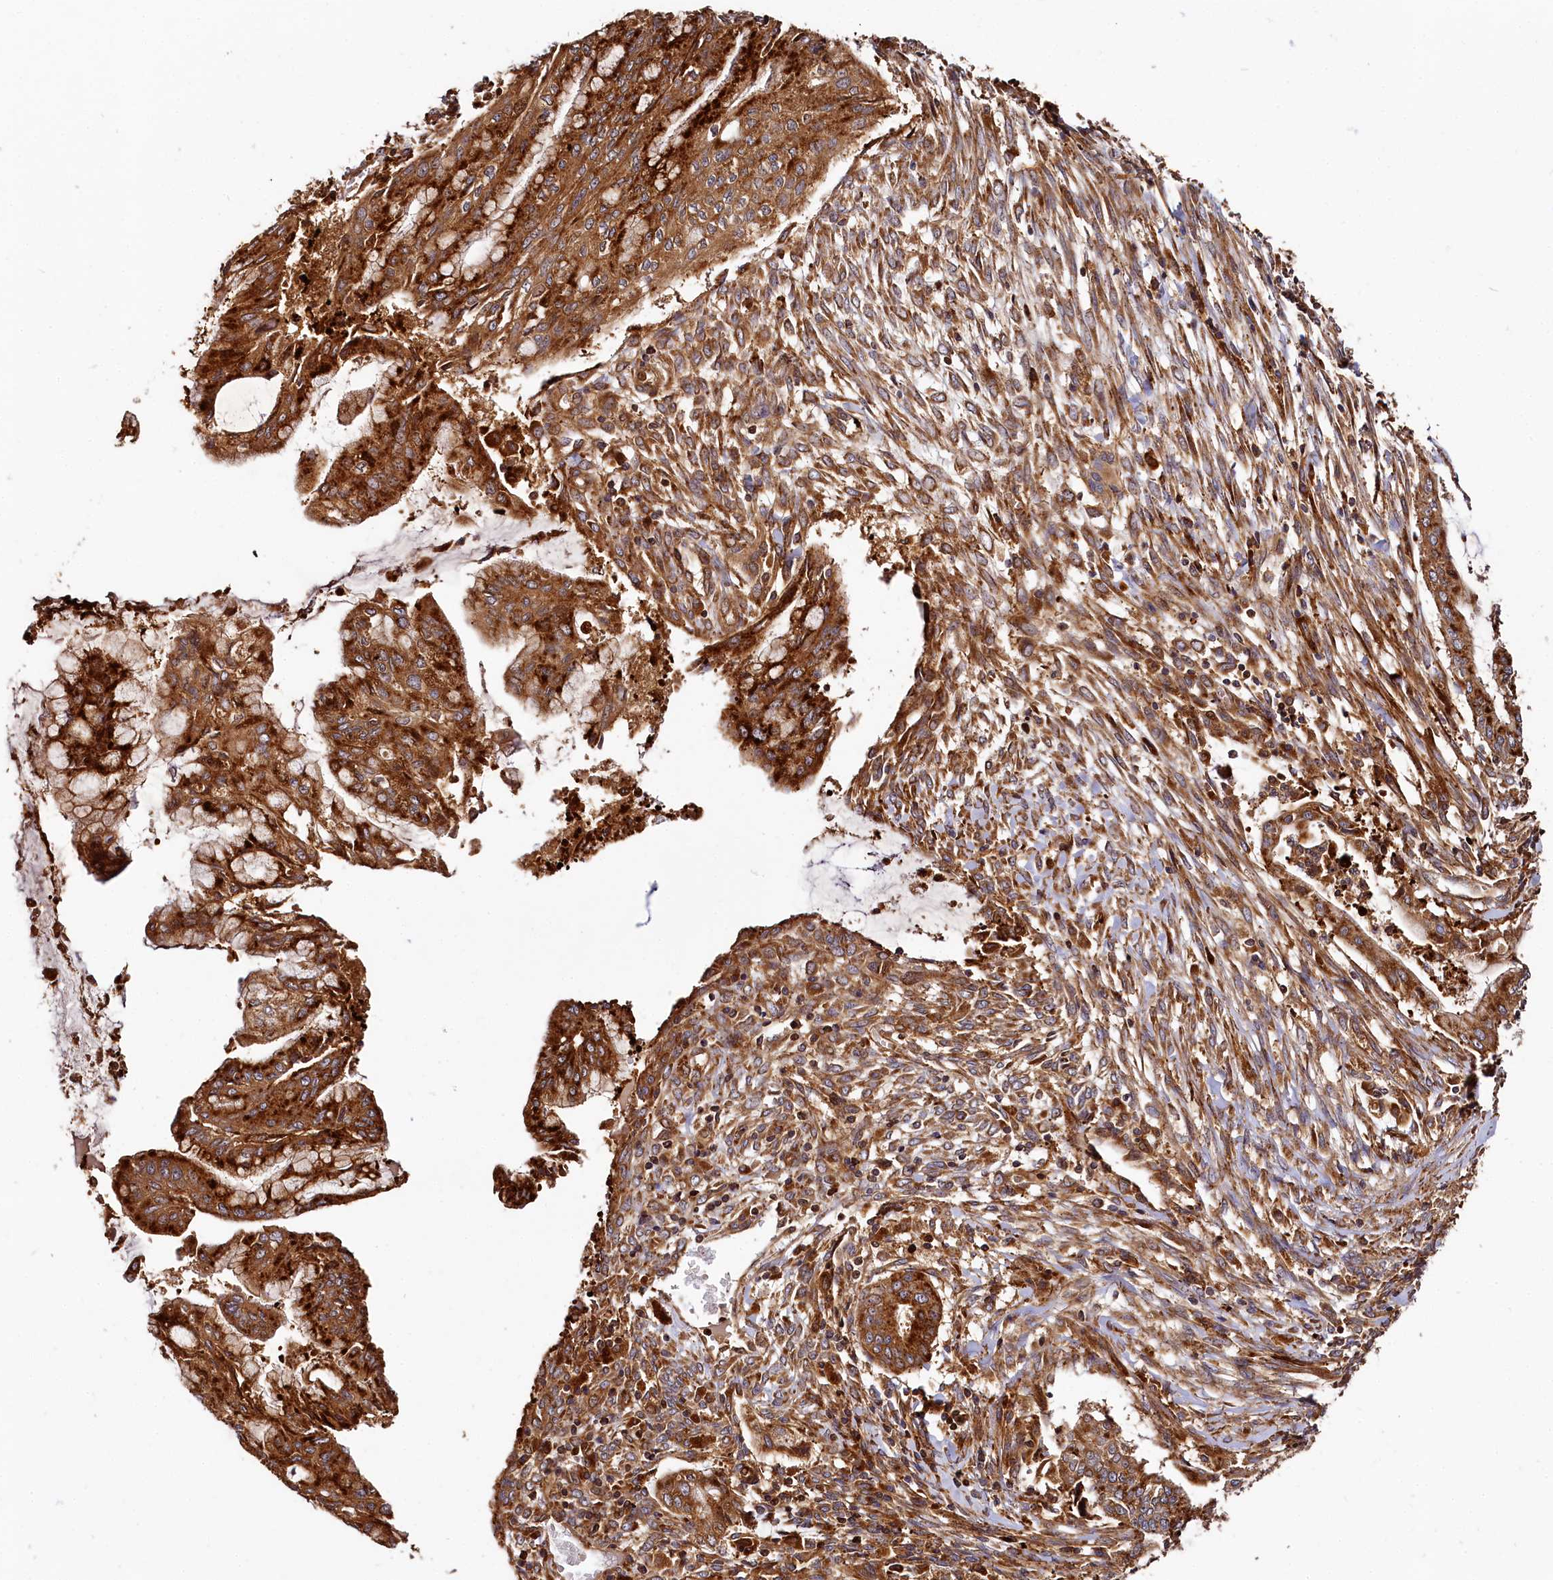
{"staining": {"intensity": "strong", "quantity": ">75%", "location": "cytoplasmic/membranous"}, "tissue": "pancreatic cancer", "cell_type": "Tumor cells", "image_type": "cancer", "snomed": [{"axis": "morphology", "description": "Adenocarcinoma, NOS"}, {"axis": "topography", "description": "Pancreas"}], "caption": "Pancreatic adenocarcinoma stained with IHC displays strong cytoplasmic/membranous expression in approximately >75% of tumor cells. Using DAB (brown) and hematoxylin (blue) stains, captured at high magnification using brightfield microscopy.", "gene": "WDR73", "patient": {"sex": "male", "age": 46}}